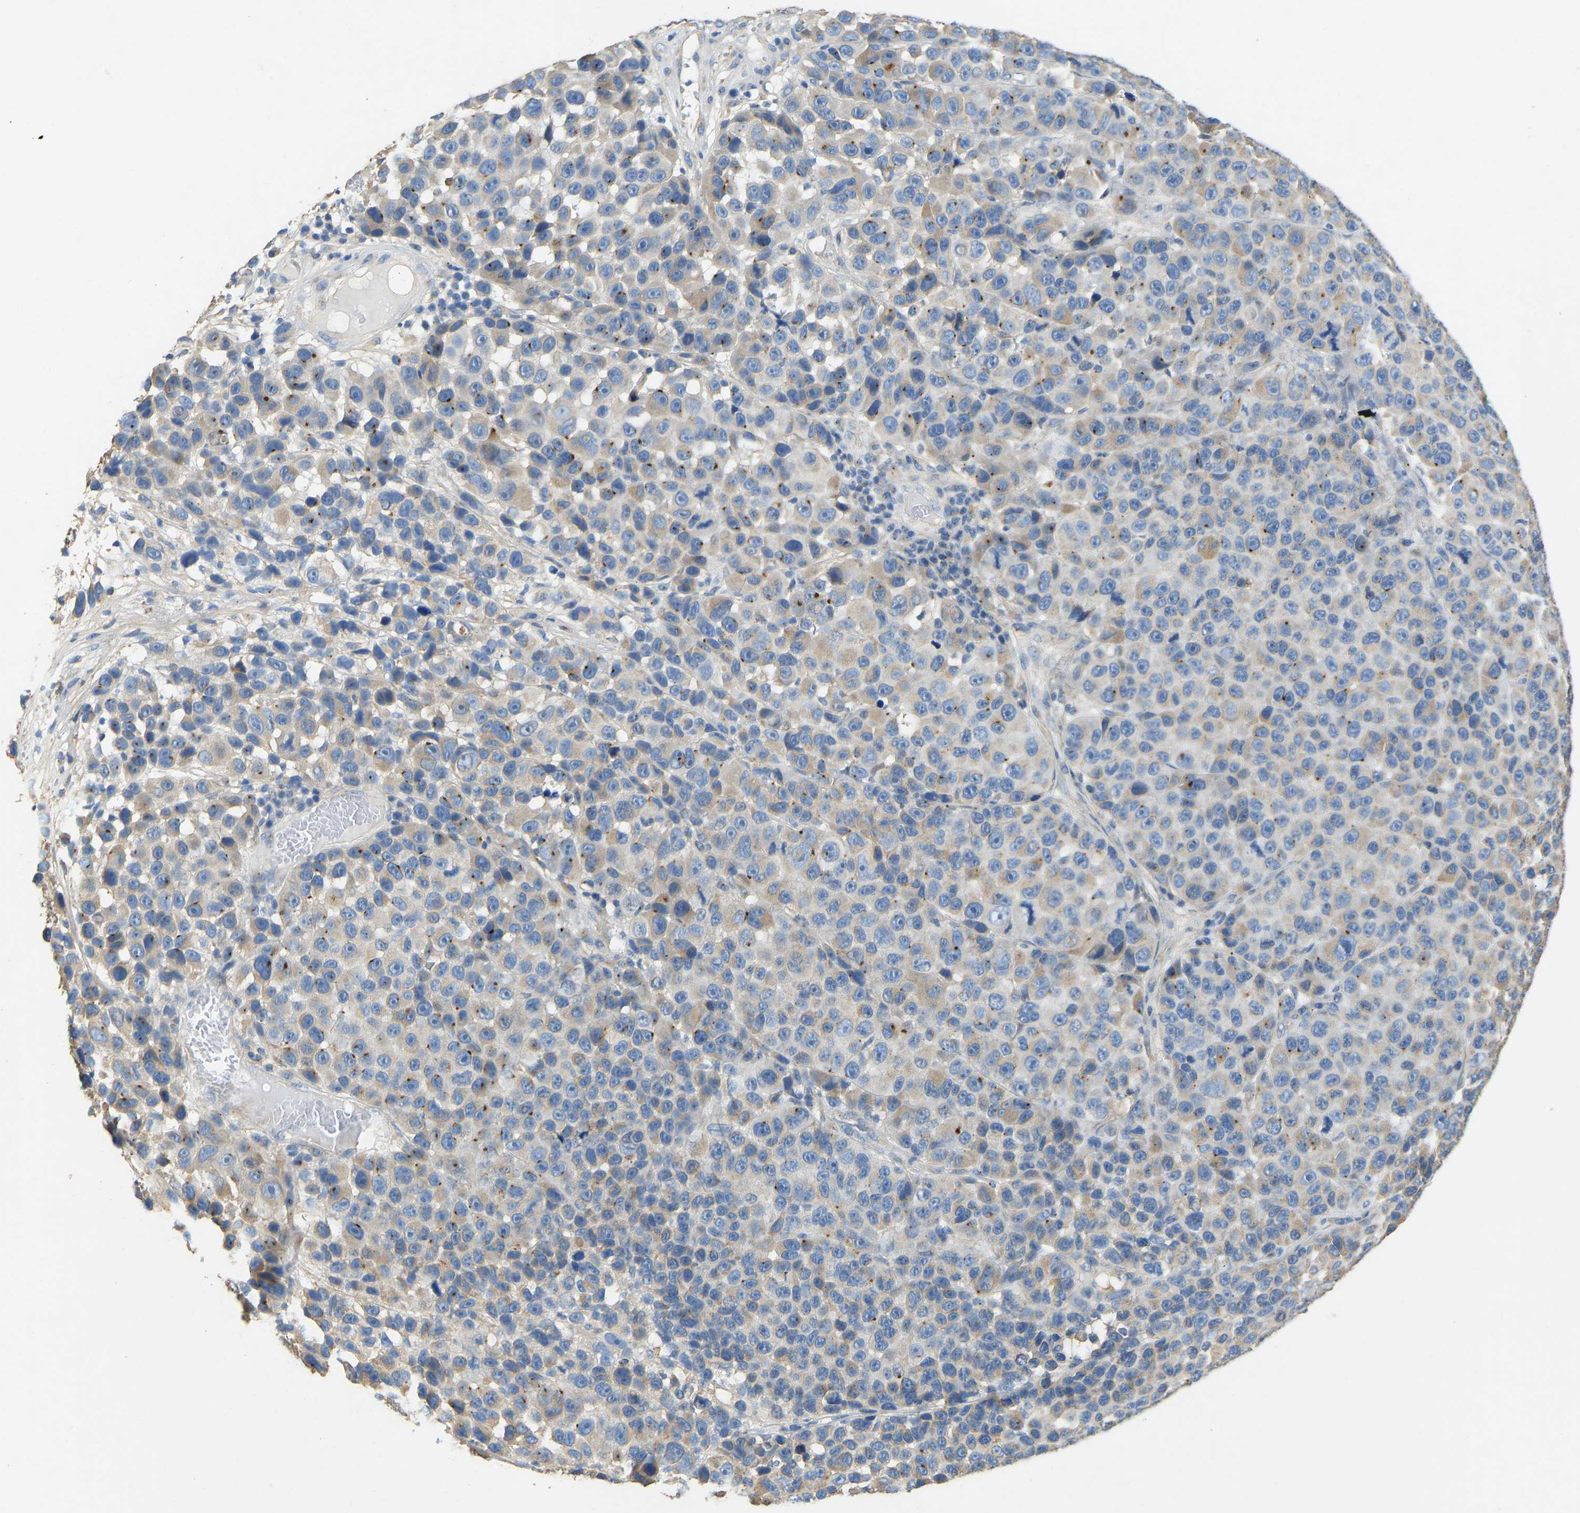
{"staining": {"intensity": "moderate", "quantity": "<25%", "location": "cytoplasmic/membranous"}, "tissue": "melanoma", "cell_type": "Tumor cells", "image_type": "cancer", "snomed": [{"axis": "morphology", "description": "Malignant melanoma, NOS"}, {"axis": "topography", "description": "Skin"}], "caption": "Brown immunohistochemical staining in melanoma displays moderate cytoplasmic/membranous positivity in approximately <25% of tumor cells. (Brightfield microscopy of DAB IHC at high magnification).", "gene": "TECTA", "patient": {"sex": "male", "age": 53}}